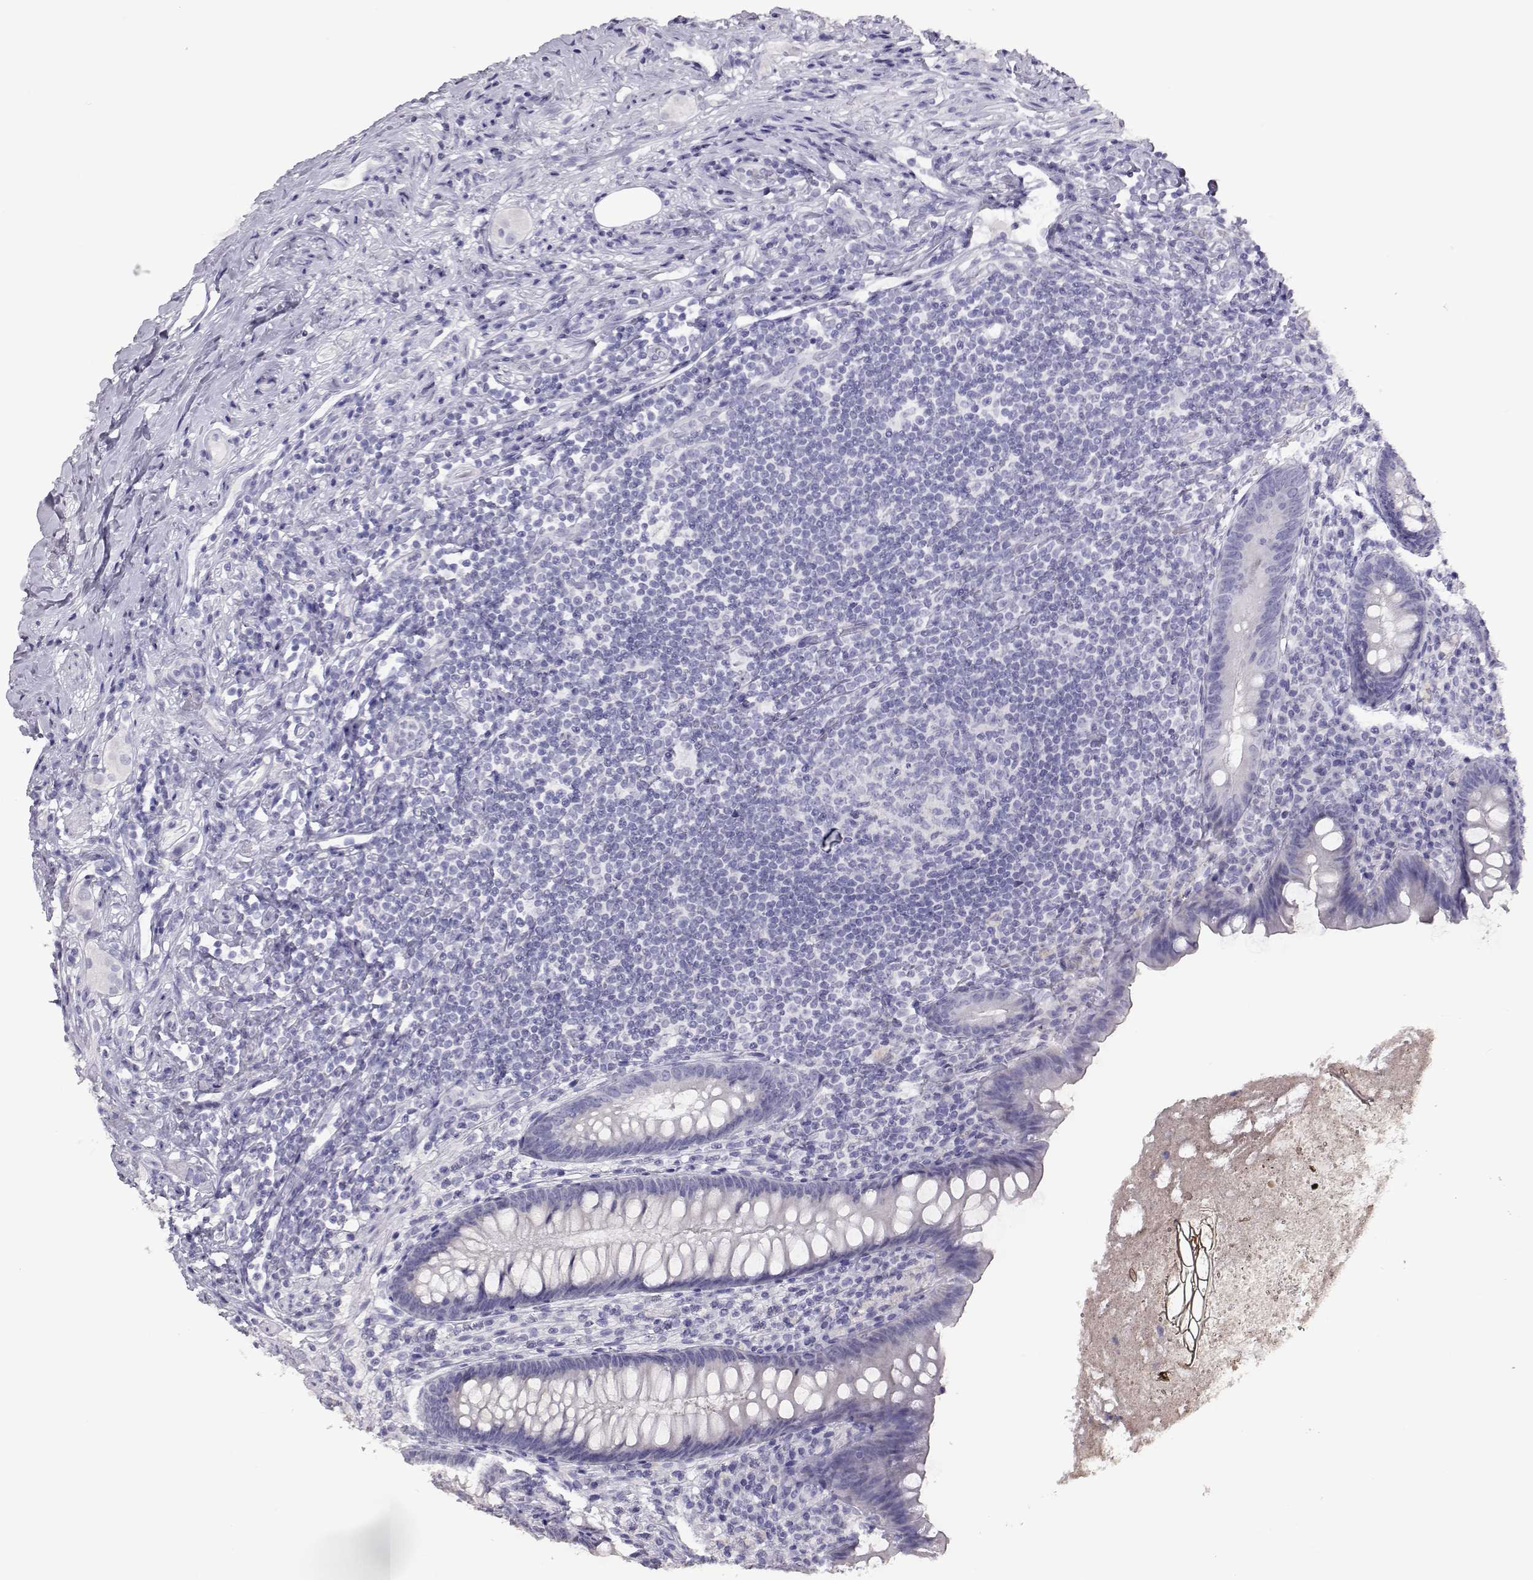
{"staining": {"intensity": "negative", "quantity": "none", "location": "none"}, "tissue": "appendix", "cell_type": "Glandular cells", "image_type": "normal", "snomed": [{"axis": "morphology", "description": "Normal tissue, NOS"}, {"axis": "topography", "description": "Appendix"}], "caption": "A high-resolution micrograph shows immunohistochemistry (IHC) staining of normal appendix, which demonstrates no significant expression in glandular cells.", "gene": "PMCH", "patient": {"sex": "male", "age": 47}}